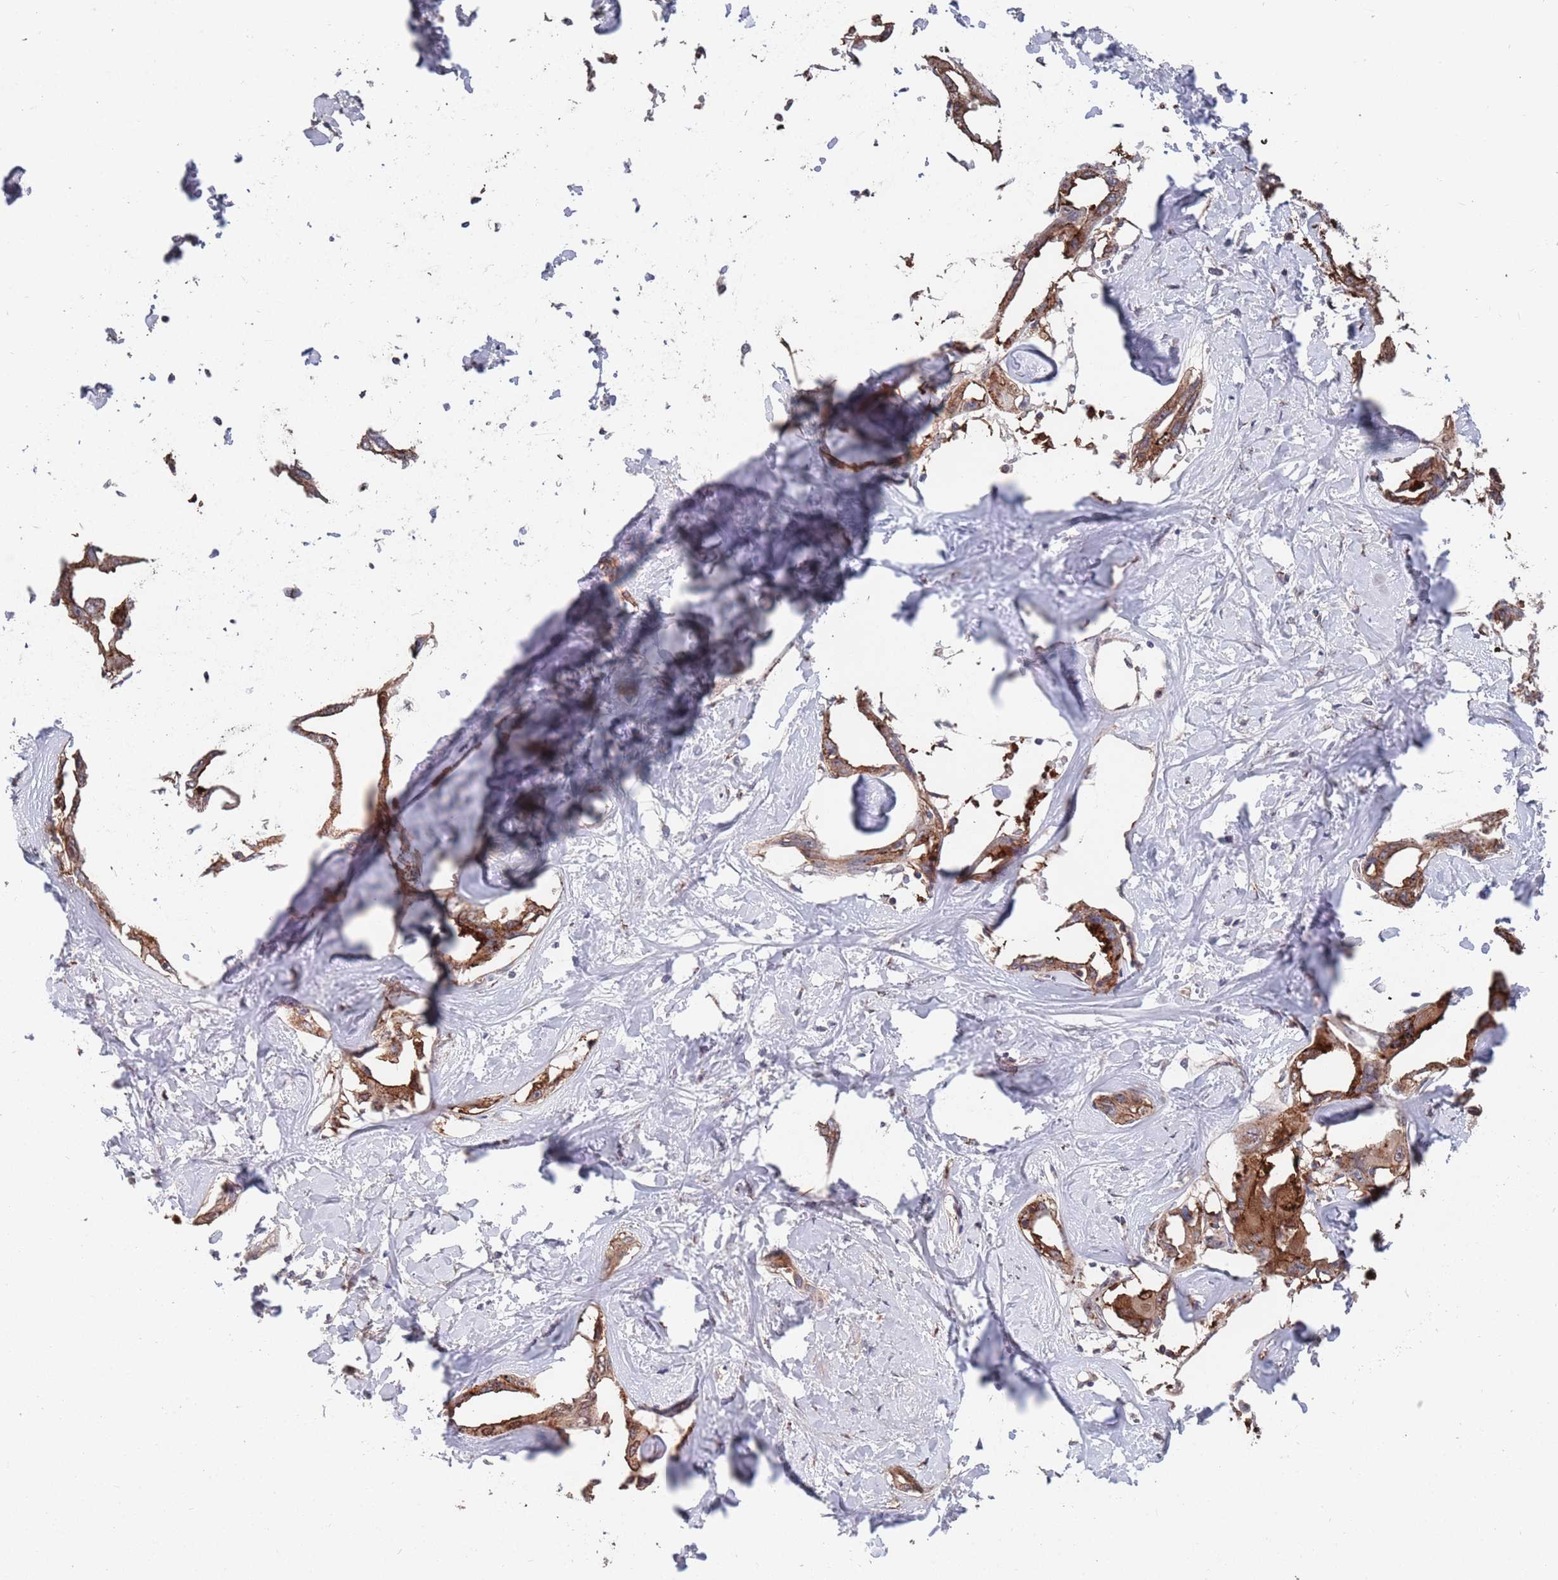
{"staining": {"intensity": "moderate", "quantity": ">75%", "location": "cytoplasmic/membranous"}, "tissue": "liver cancer", "cell_type": "Tumor cells", "image_type": "cancer", "snomed": [{"axis": "morphology", "description": "Cholangiocarcinoma"}, {"axis": "topography", "description": "Liver"}], "caption": "Tumor cells reveal medium levels of moderate cytoplasmic/membranous staining in approximately >75% of cells in human liver cholangiocarcinoma.", "gene": "UNC45A", "patient": {"sex": "male", "age": 59}}